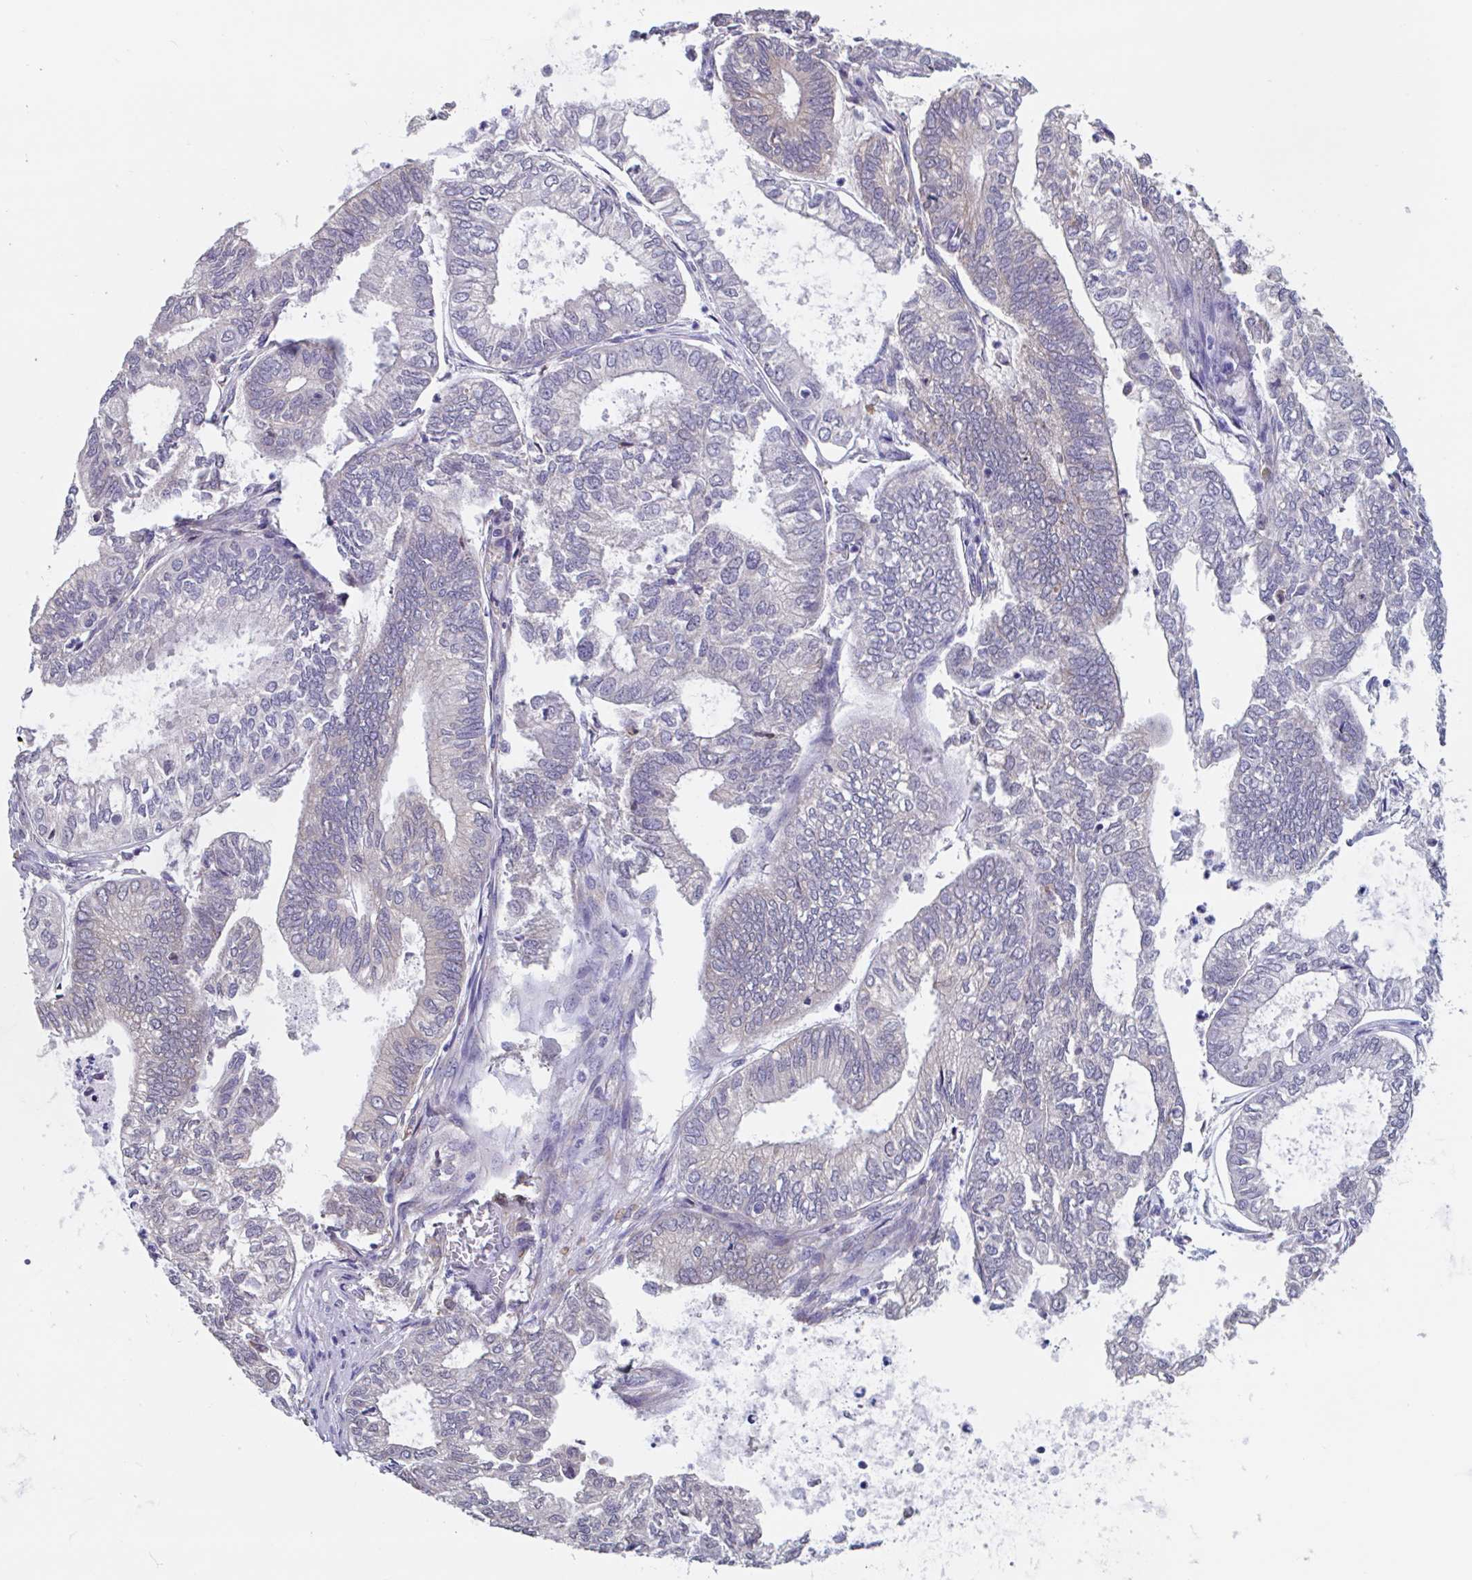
{"staining": {"intensity": "weak", "quantity": "<25%", "location": "cytoplasmic/membranous"}, "tissue": "ovarian cancer", "cell_type": "Tumor cells", "image_type": "cancer", "snomed": [{"axis": "morphology", "description": "Carcinoma, endometroid"}, {"axis": "topography", "description": "Ovary"}], "caption": "Immunohistochemistry (IHC) micrograph of neoplastic tissue: human endometroid carcinoma (ovarian) stained with DAB displays no significant protein staining in tumor cells.", "gene": "SNX8", "patient": {"sex": "female", "age": 64}}